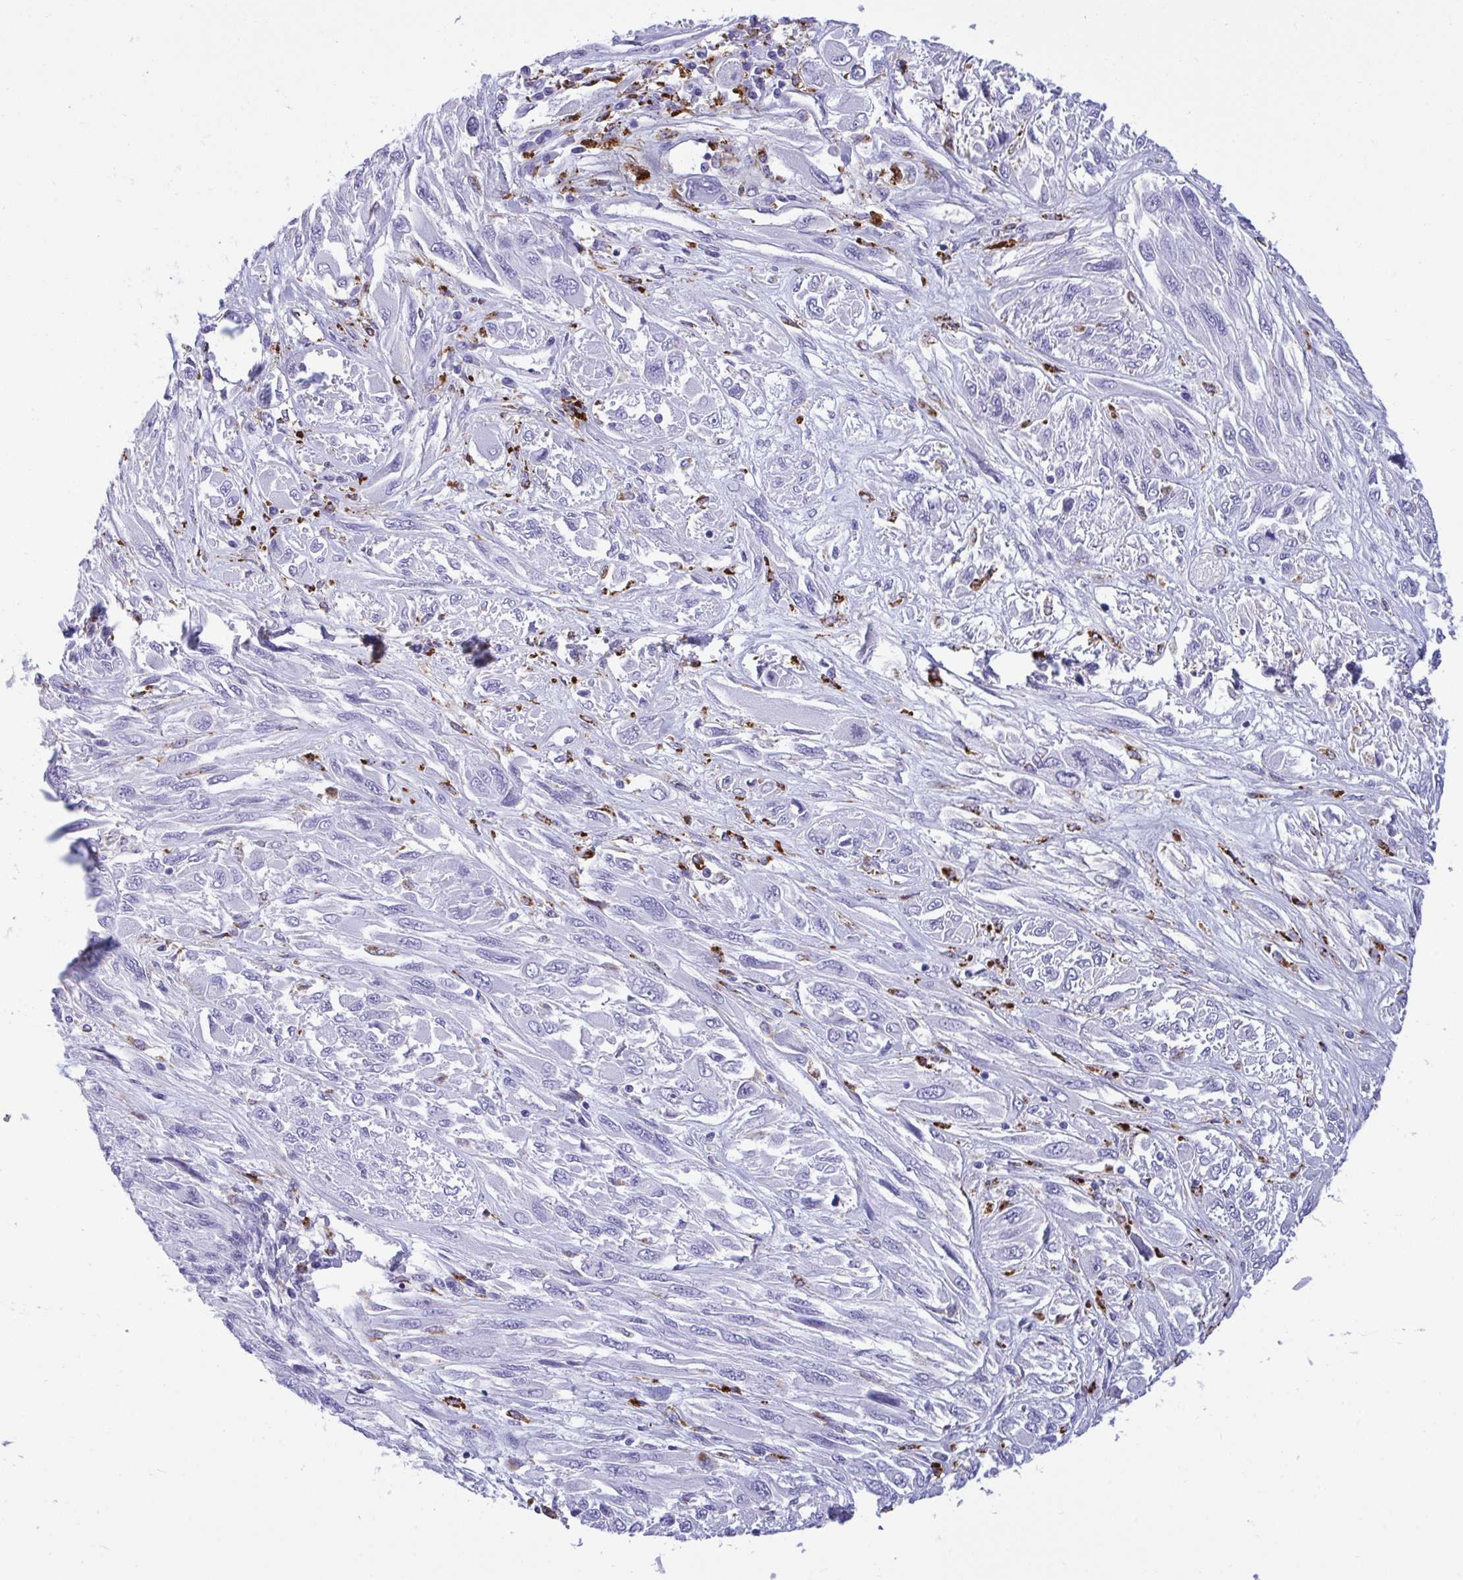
{"staining": {"intensity": "negative", "quantity": "none", "location": "none"}, "tissue": "melanoma", "cell_type": "Tumor cells", "image_type": "cancer", "snomed": [{"axis": "morphology", "description": "Malignant melanoma, NOS"}, {"axis": "topography", "description": "Skin"}], "caption": "Tumor cells are negative for protein expression in human malignant melanoma.", "gene": "CPVL", "patient": {"sex": "female", "age": 91}}